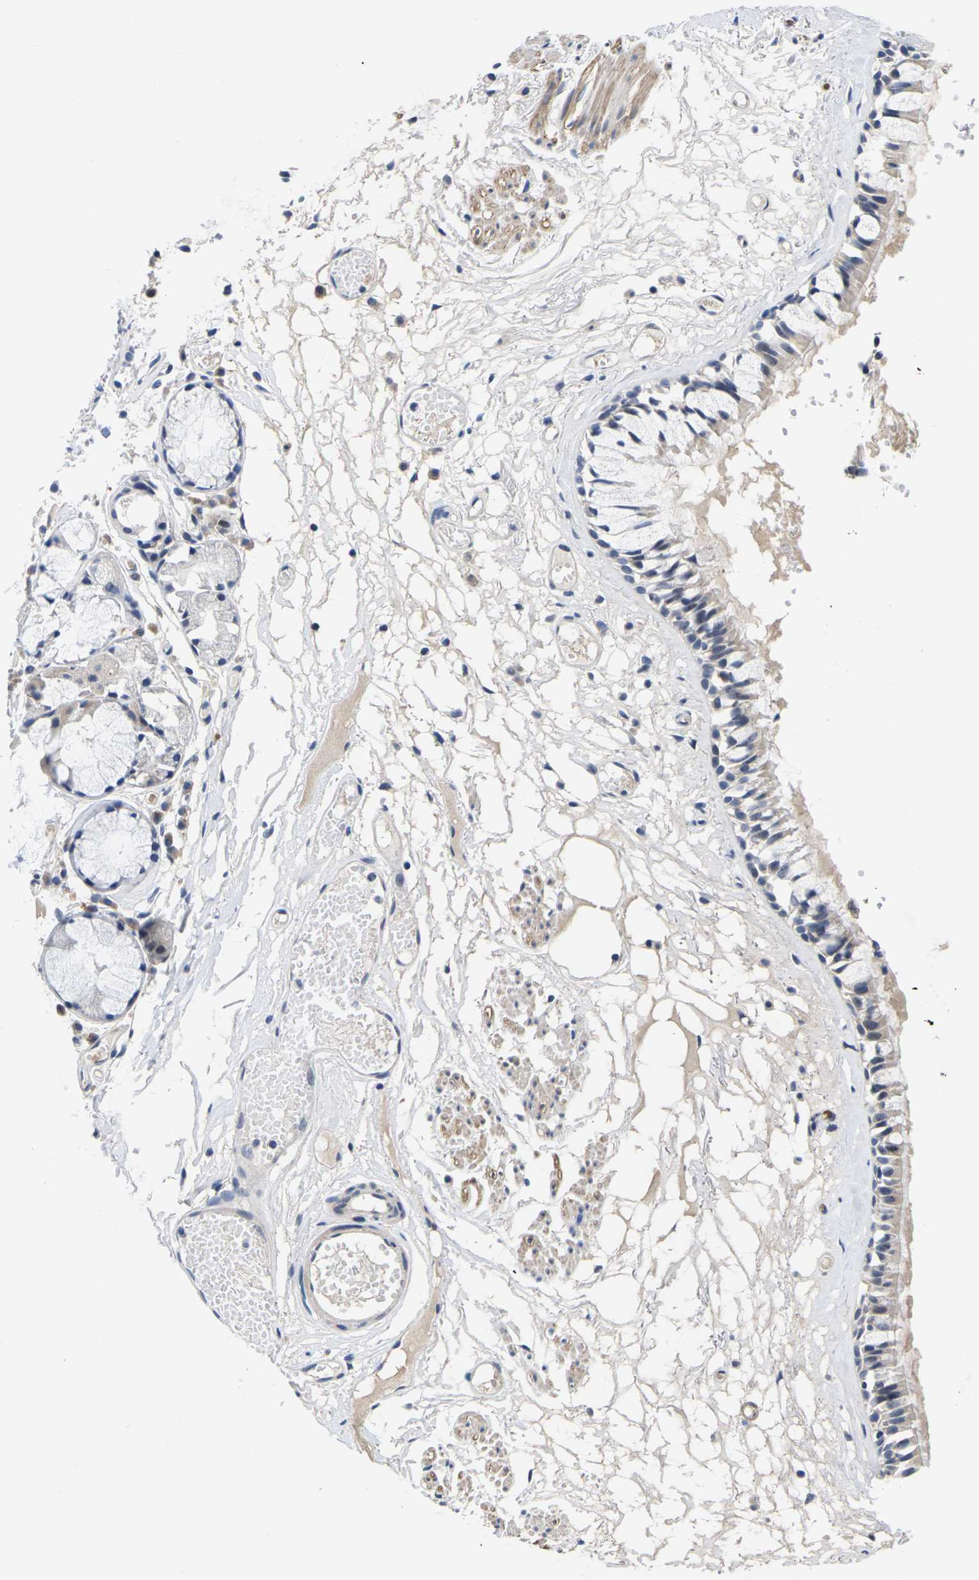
{"staining": {"intensity": "weak", "quantity": "25%-75%", "location": "cytoplasmic/membranous"}, "tissue": "bronchus", "cell_type": "Respiratory epithelial cells", "image_type": "normal", "snomed": [{"axis": "morphology", "description": "Normal tissue, NOS"}, {"axis": "morphology", "description": "Inflammation, NOS"}, {"axis": "topography", "description": "Cartilage tissue"}, {"axis": "topography", "description": "Lung"}], "caption": "Protein staining of unremarkable bronchus displays weak cytoplasmic/membranous expression in about 25%-75% of respiratory epithelial cells.", "gene": "ST6GAL2", "patient": {"sex": "male", "age": 71}}